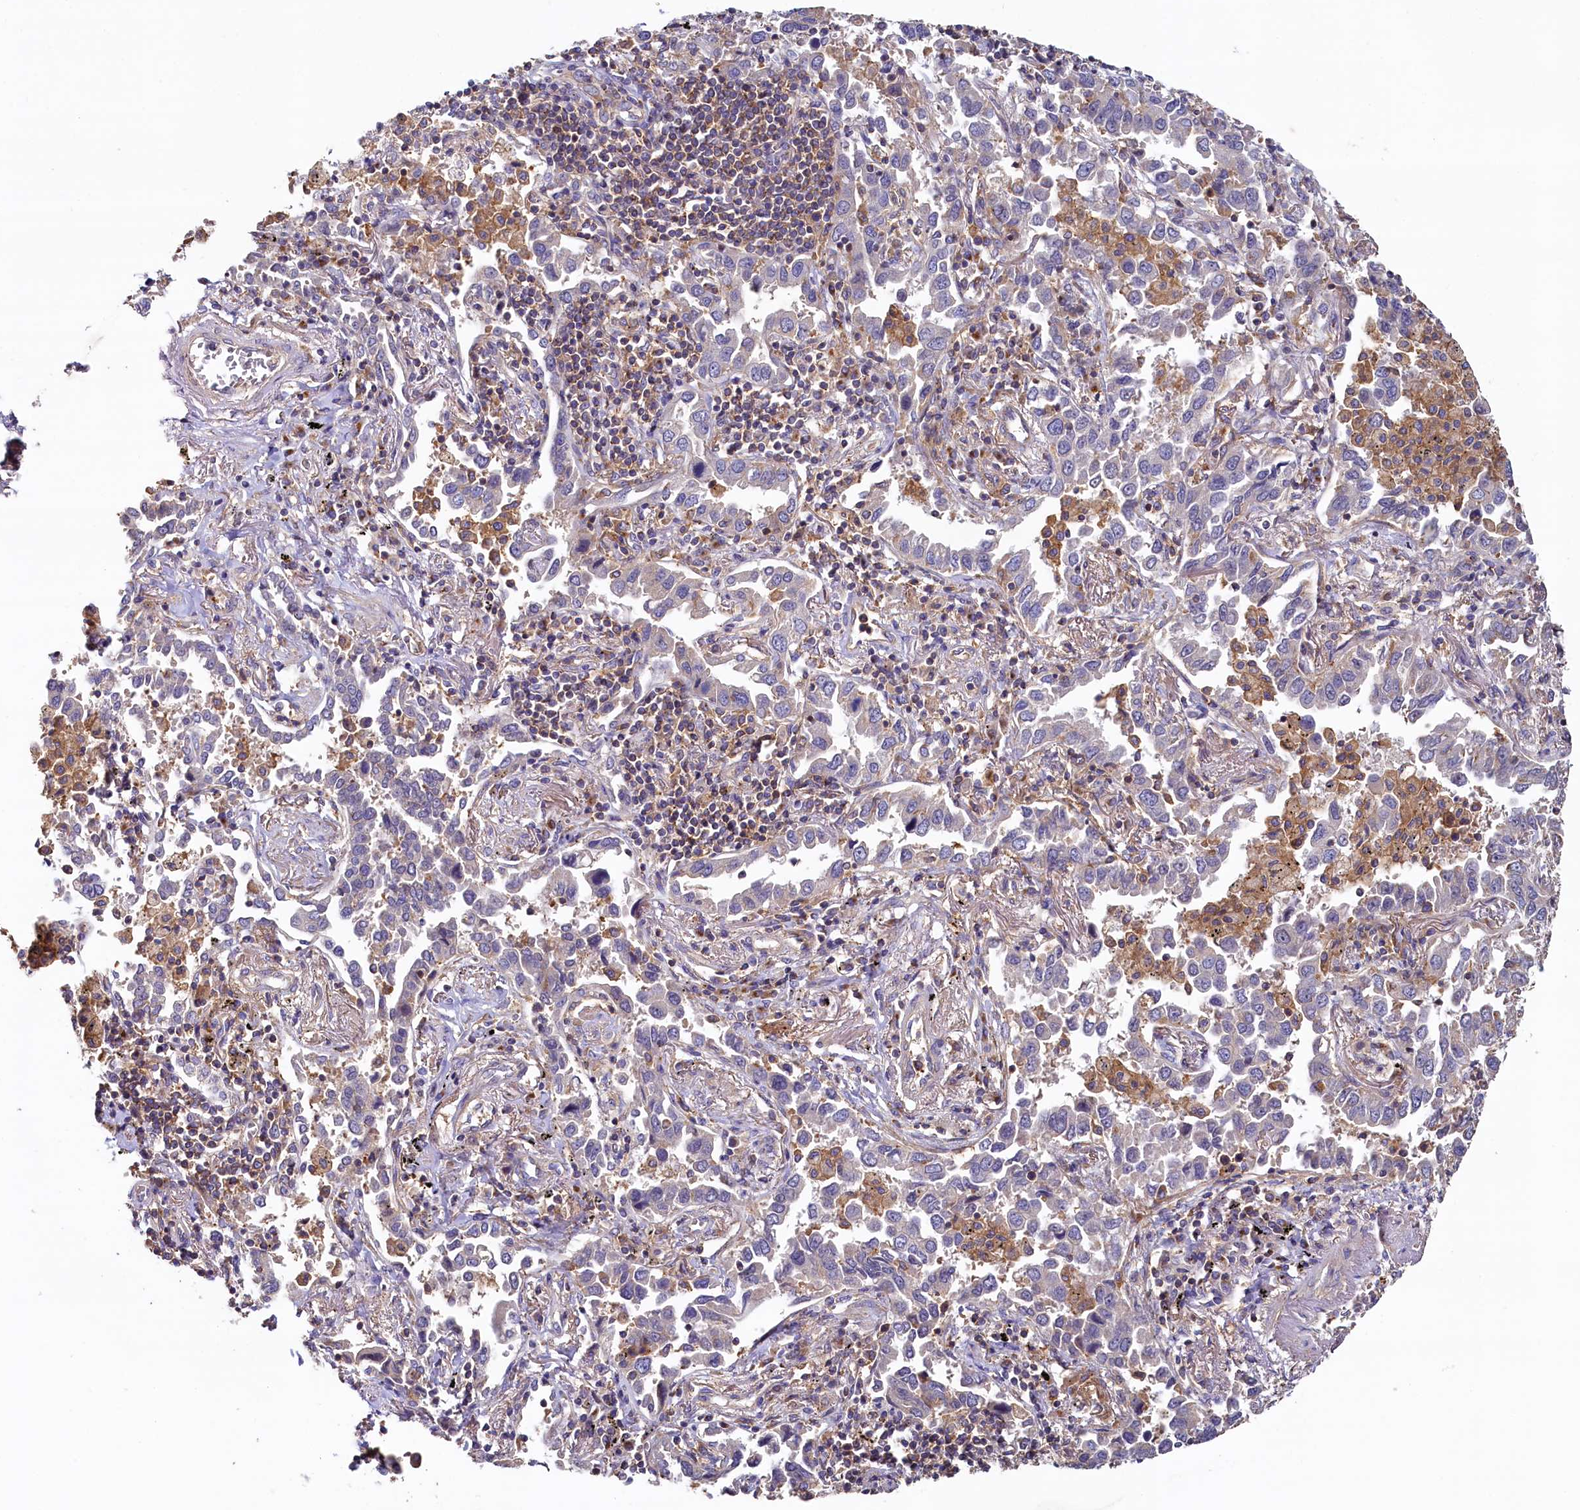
{"staining": {"intensity": "negative", "quantity": "none", "location": "none"}, "tissue": "lung cancer", "cell_type": "Tumor cells", "image_type": "cancer", "snomed": [{"axis": "morphology", "description": "Adenocarcinoma, NOS"}, {"axis": "topography", "description": "Lung"}], "caption": "A photomicrograph of lung cancer (adenocarcinoma) stained for a protein reveals no brown staining in tumor cells. Brightfield microscopy of immunohistochemistry (IHC) stained with DAB (brown) and hematoxylin (blue), captured at high magnification.", "gene": "PPIP5K1", "patient": {"sex": "male", "age": 67}}